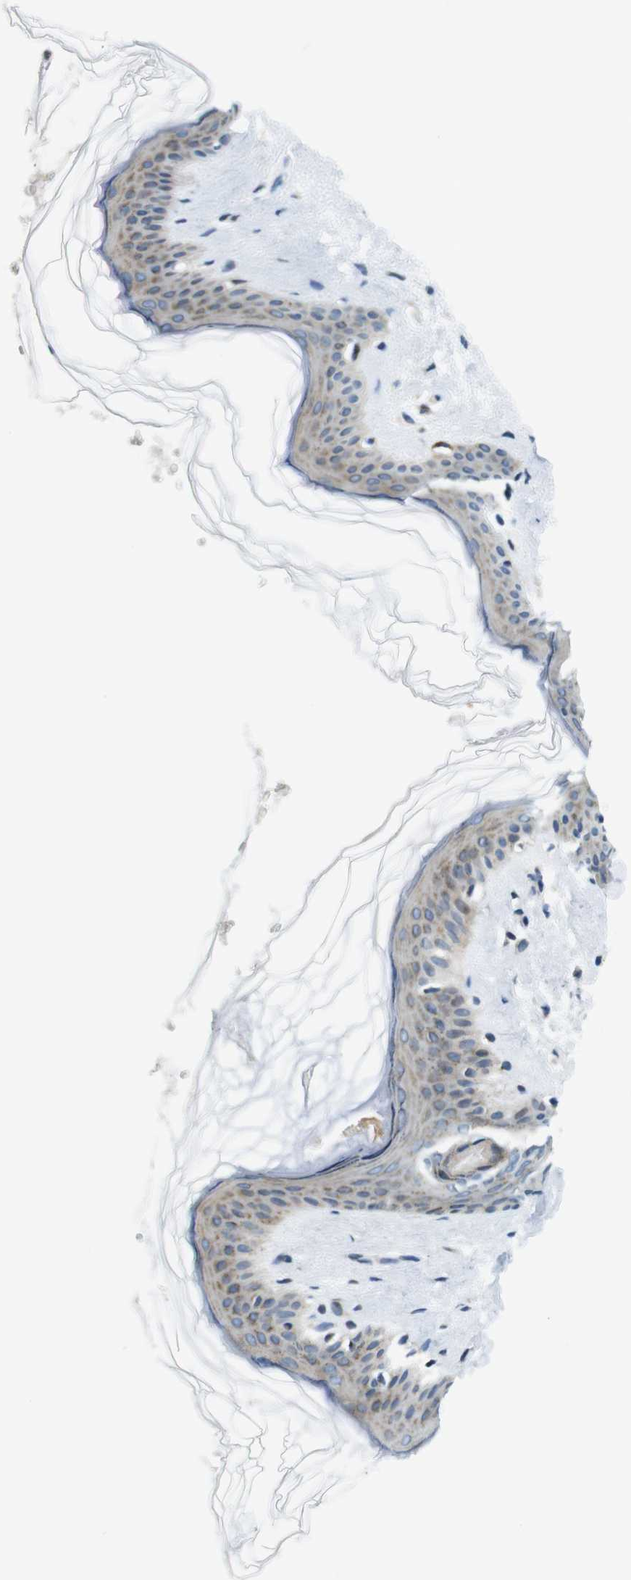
{"staining": {"intensity": "negative", "quantity": "none", "location": "none"}, "tissue": "skin", "cell_type": "Fibroblasts", "image_type": "normal", "snomed": [{"axis": "morphology", "description": "Normal tissue, NOS"}, {"axis": "topography", "description": "Skin"}], "caption": "This photomicrograph is of normal skin stained with immunohistochemistry (IHC) to label a protein in brown with the nuclei are counter-stained blue. There is no expression in fibroblasts.", "gene": "ZDHHC3", "patient": {"sex": "female", "age": 41}}